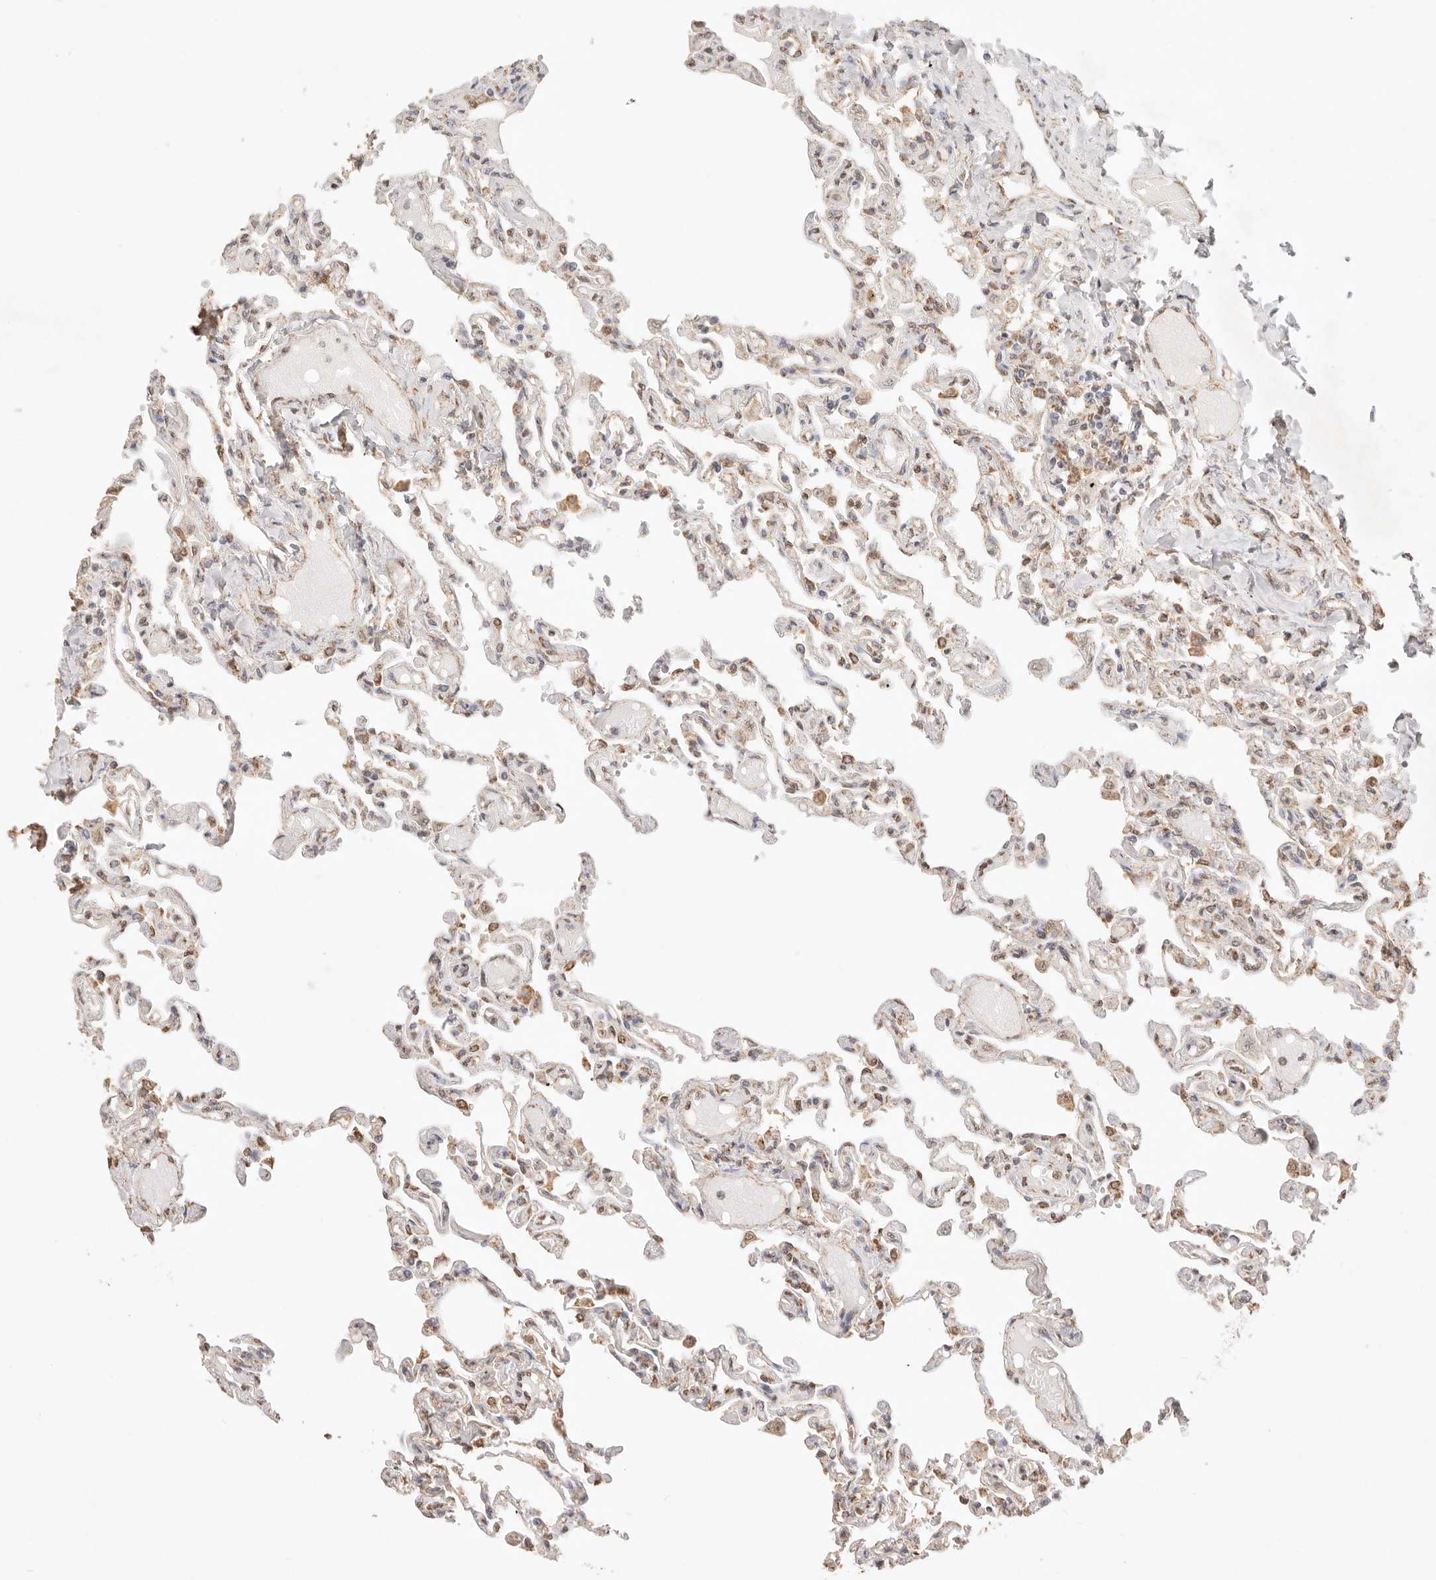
{"staining": {"intensity": "moderate", "quantity": "25%-75%", "location": "cytoplasmic/membranous,nuclear"}, "tissue": "lung", "cell_type": "Alveolar cells", "image_type": "normal", "snomed": [{"axis": "morphology", "description": "Normal tissue, NOS"}, {"axis": "topography", "description": "Lung"}], "caption": "Brown immunohistochemical staining in normal human lung reveals moderate cytoplasmic/membranous,nuclear staining in about 25%-75% of alveolar cells. Nuclei are stained in blue.", "gene": "IL1R2", "patient": {"sex": "male", "age": 21}}